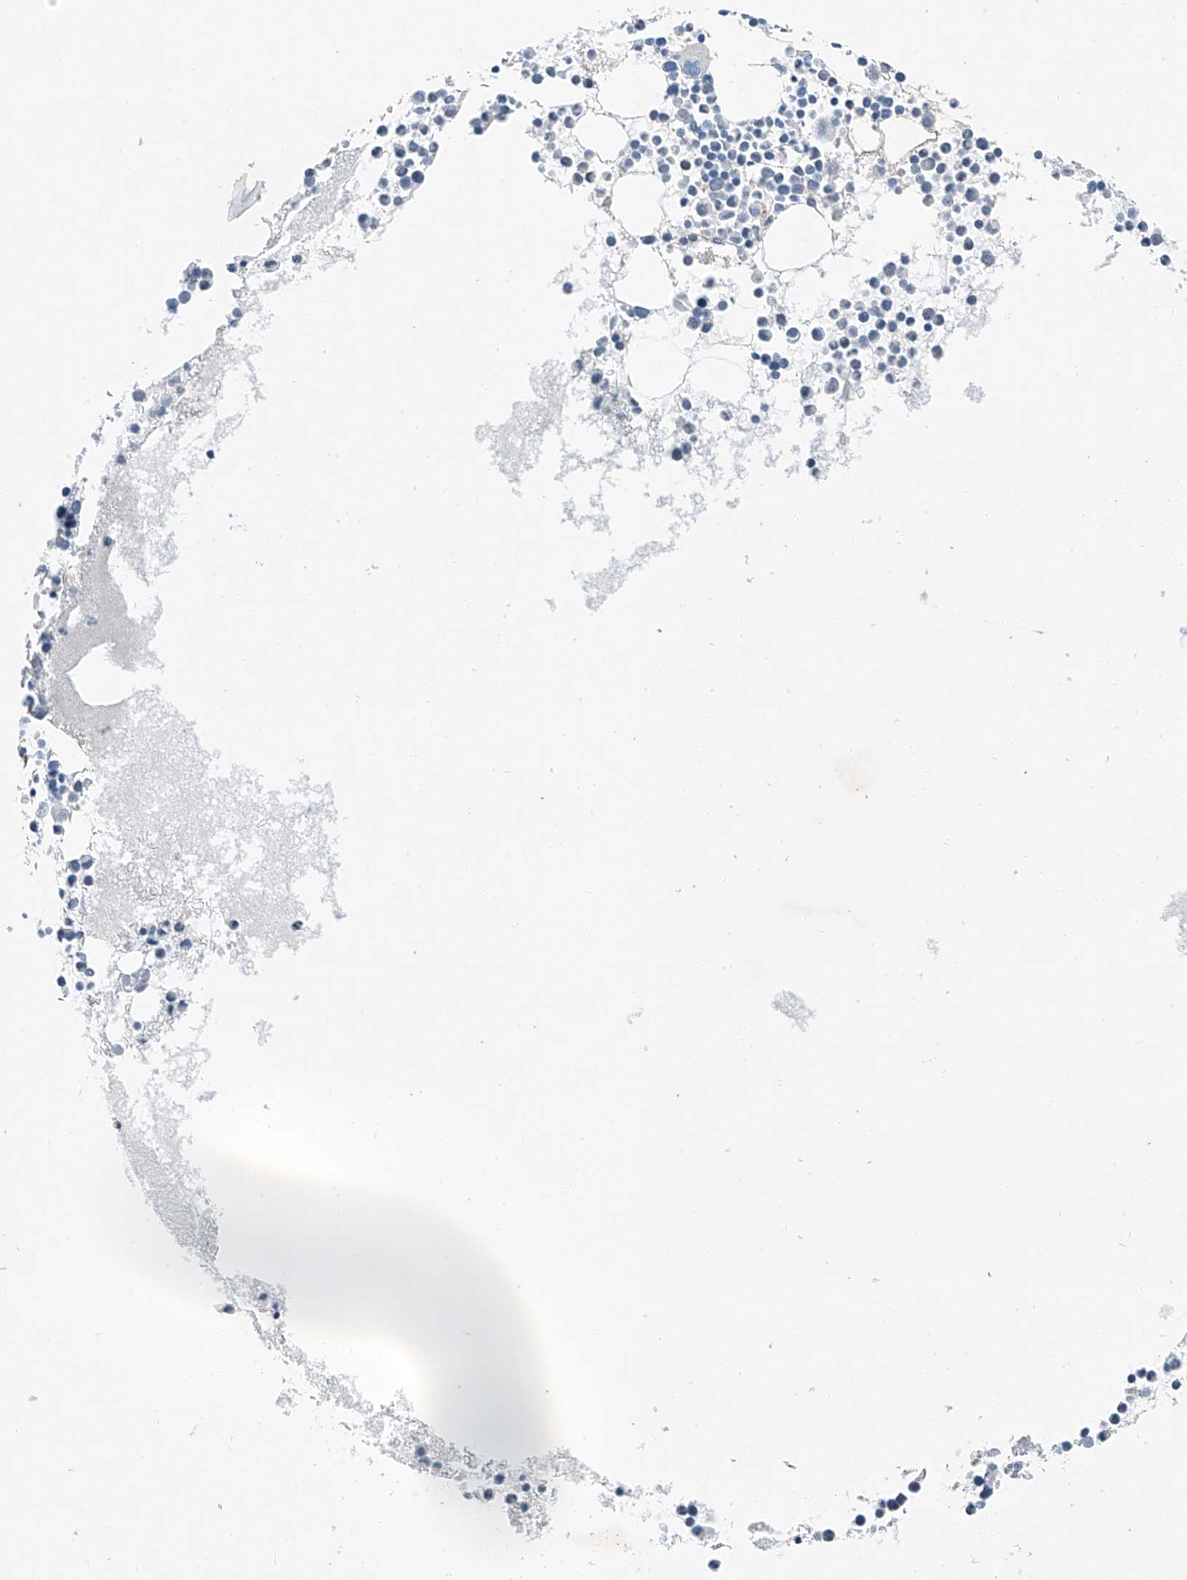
{"staining": {"intensity": "negative", "quantity": "none", "location": "none"}, "tissue": "bone marrow", "cell_type": "Hematopoietic cells", "image_type": "normal", "snomed": [{"axis": "morphology", "description": "Normal tissue, NOS"}, {"axis": "topography", "description": "Bone marrow"}], "caption": "The immunohistochemistry (IHC) image has no significant positivity in hematopoietic cells of bone marrow.", "gene": "MDGA1", "patient": {"sex": "female", "age": 78}}